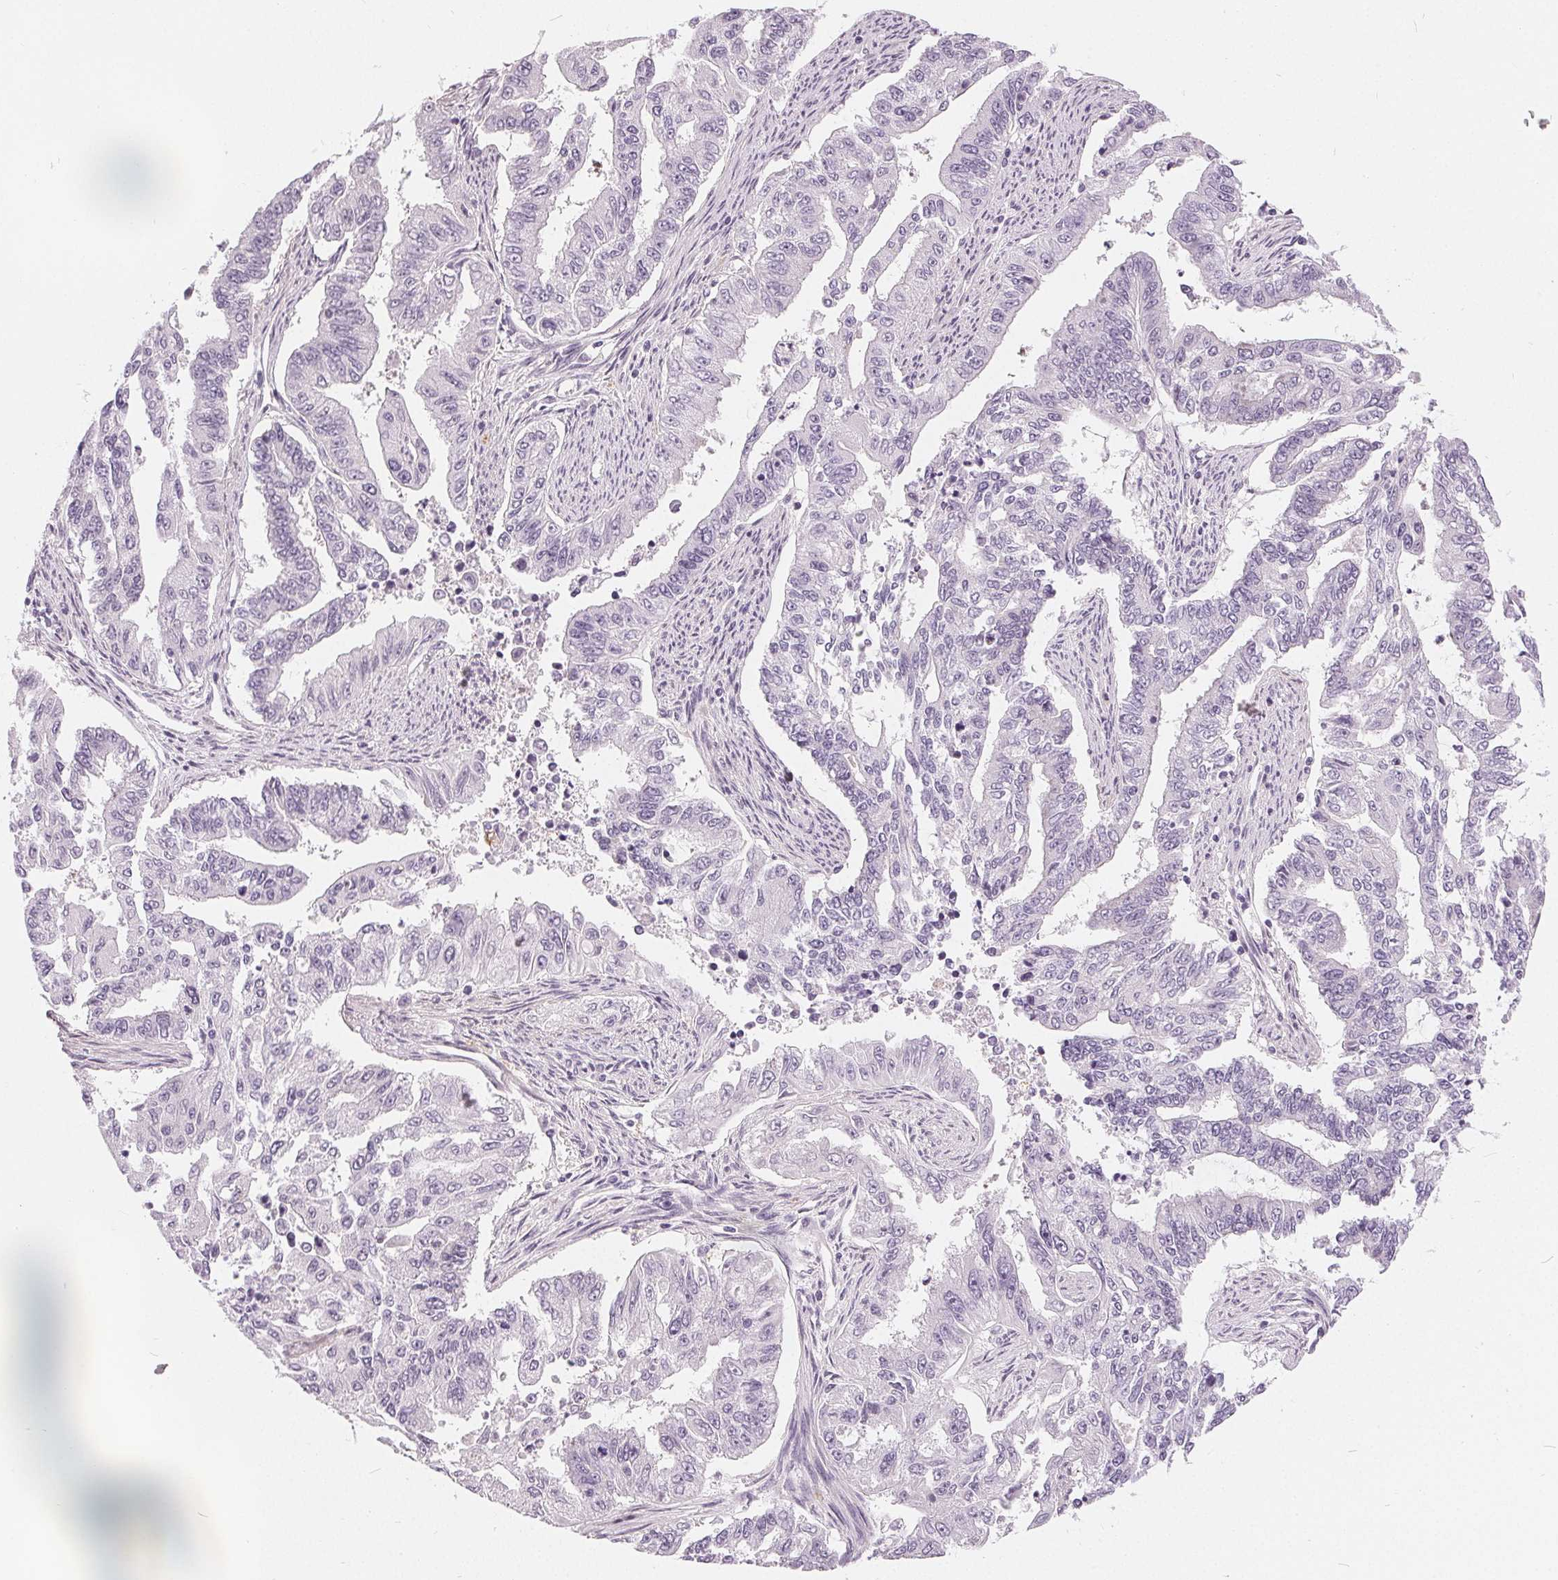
{"staining": {"intensity": "negative", "quantity": "none", "location": "none"}, "tissue": "endometrial cancer", "cell_type": "Tumor cells", "image_type": "cancer", "snomed": [{"axis": "morphology", "description": "Adenocarcinoma, NOS"}, {"axis": "topography", "description": "Uterus"}], "caption": "DAB (3,3'-diaminobenzidine) immunohistochemical staining of endometrial cancer displays no significant expression in tumor cells.", "gene": "HOPX", "patient": {"sex": "female", "age": 59}}